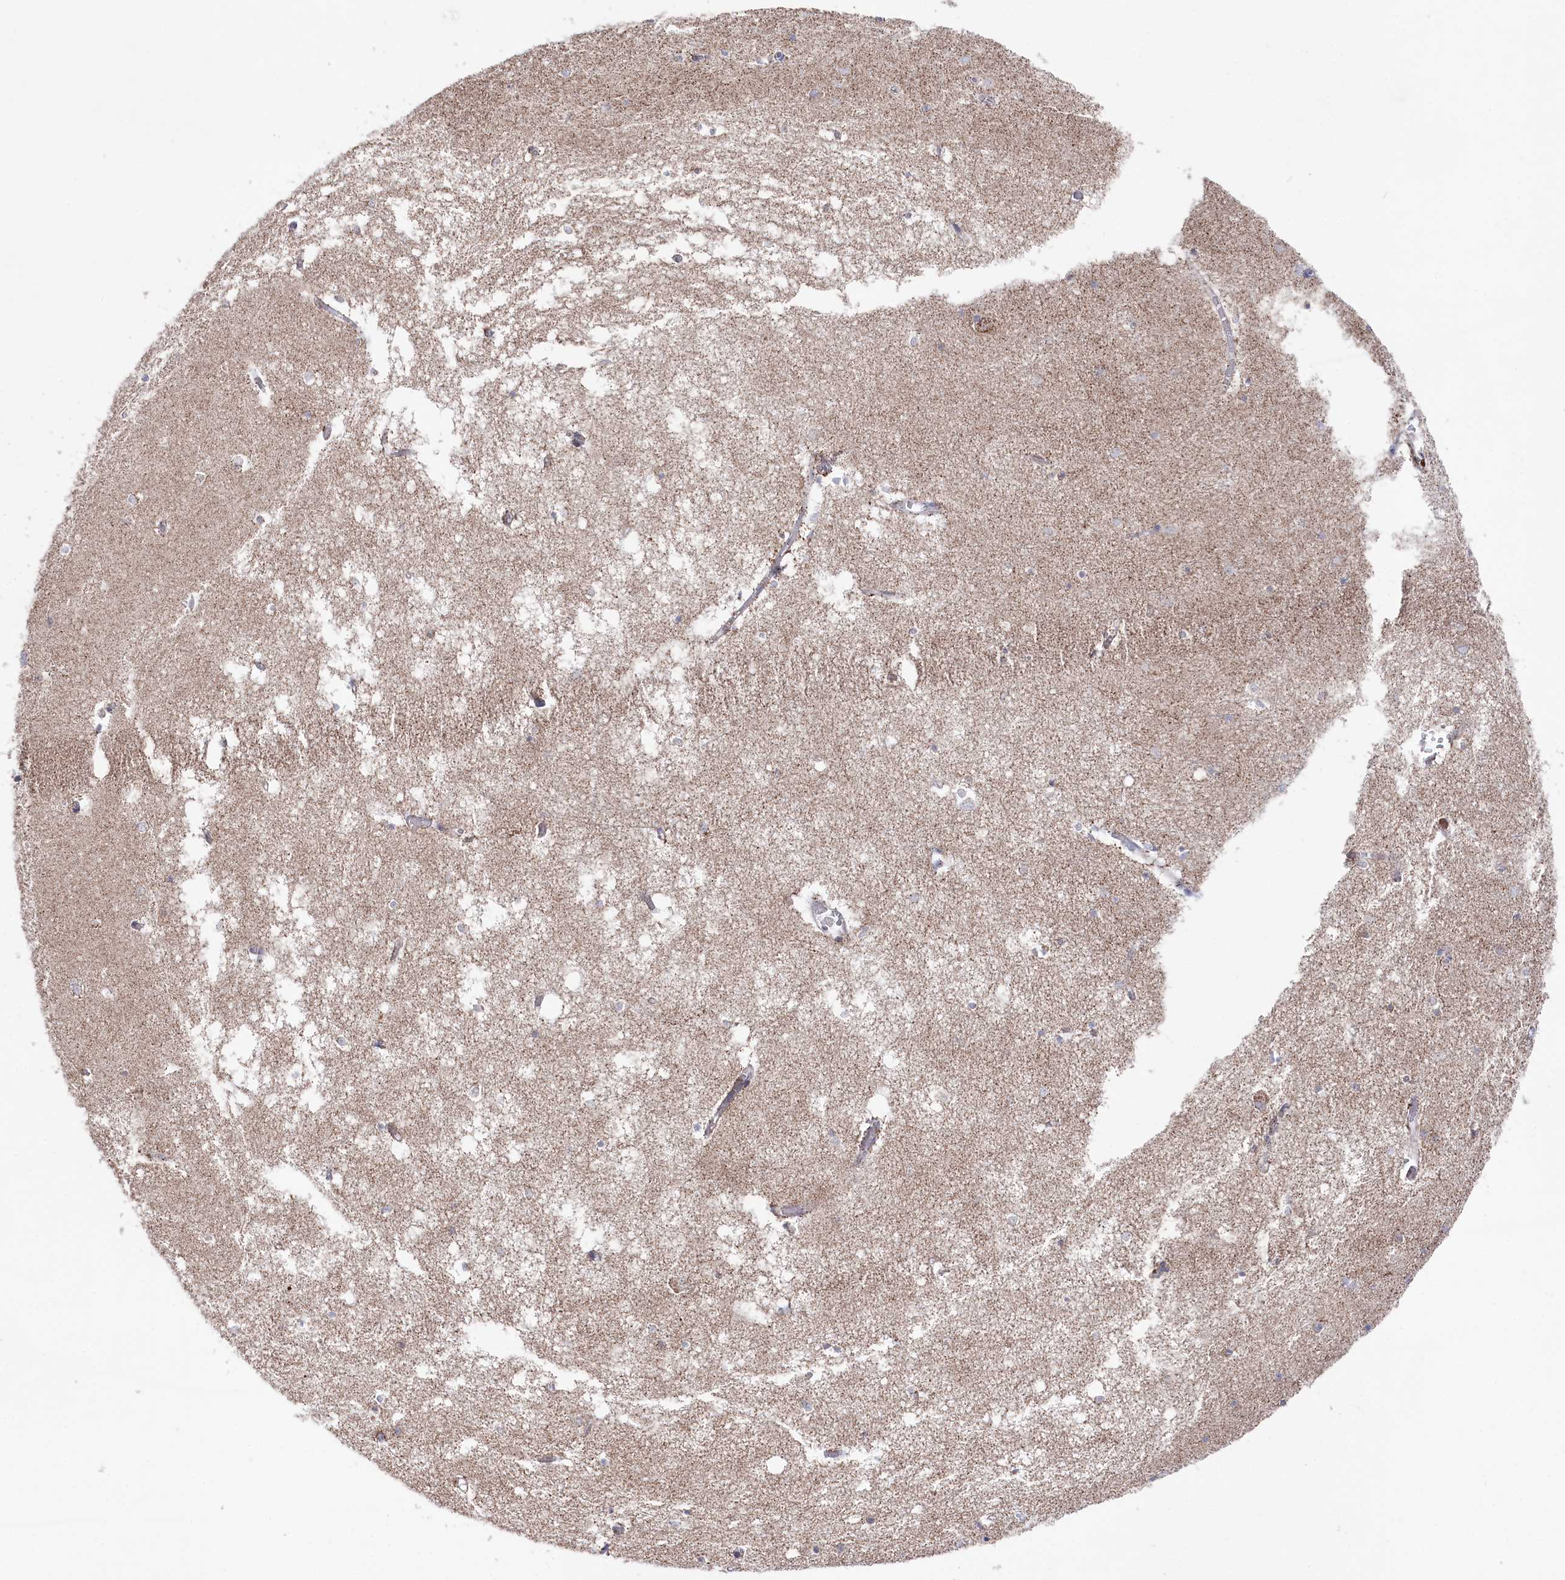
{"staining": {"intensity": "weak", "quantity": "<25%", "location": "cytoplasmic/membranous"}, "tissue": "hippocampus", "cell_type": "Glial cells", "image_type": "normal", "snomed": [{"axis": "morphology", "description": "Normal tissue, NOS"}, {"axis": "topography", "description": "Hippocampus"}], "caption": "This photomicrograph is of benign hippocampus stained with immunohistochemistry (IHC) to label a protein in brown with the nuclei are counter-stained blue. There is no expression in glial cells. The staining was performed using DAB (3,3'-diaminobenzidine) to visualize the protein expression in brown, while the nuclei were stained in blue with hematoxylin (Magnification: 20x).", "gene": "GLS2", "patient": {"sex": "male", "age": 70}}